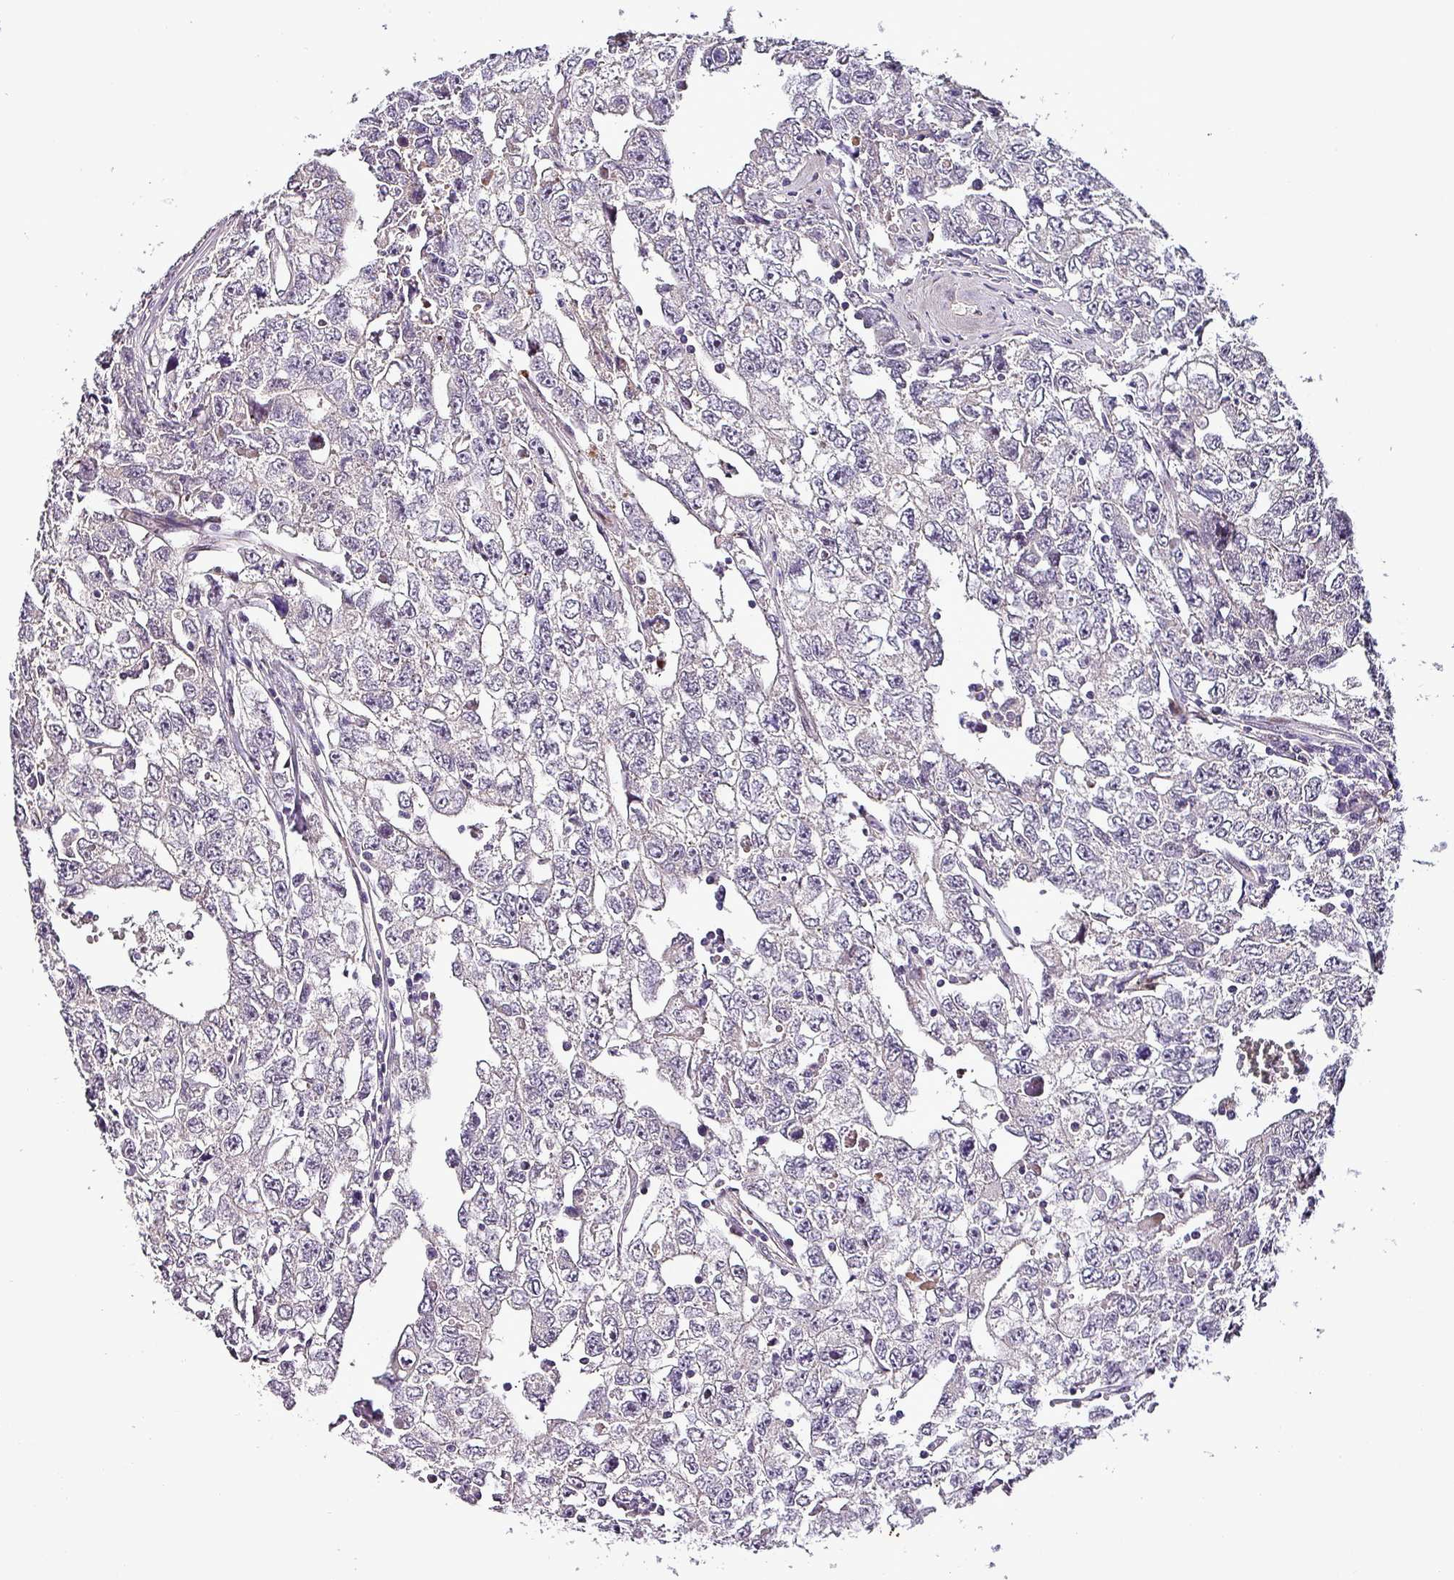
{"staining": {"intensity": "negative", "quantity": "none", "location": "none"}, "tissue": "testis cancer", "cell_type": "Tumor cells", "image_type": "cancer", "snomed": [{"axis": "morphology", "description": "Carcinoma, Embryonal, NOS"}, {"axis": "topography", "description": "Testis"}], "caption": "IHC photomicrograph of neoplastic tissue: testis embryonal carcinoma stained with DAB (3,3'-diaminobenzidine) demonstrates no significant protein expression in tumor cells. (DAB (3,3'-diaminobenzidine) immunohistochemistry (IHC), high magnification).", "gene": "GRAPL", "patient": {"sex": "male", "age": 22}}